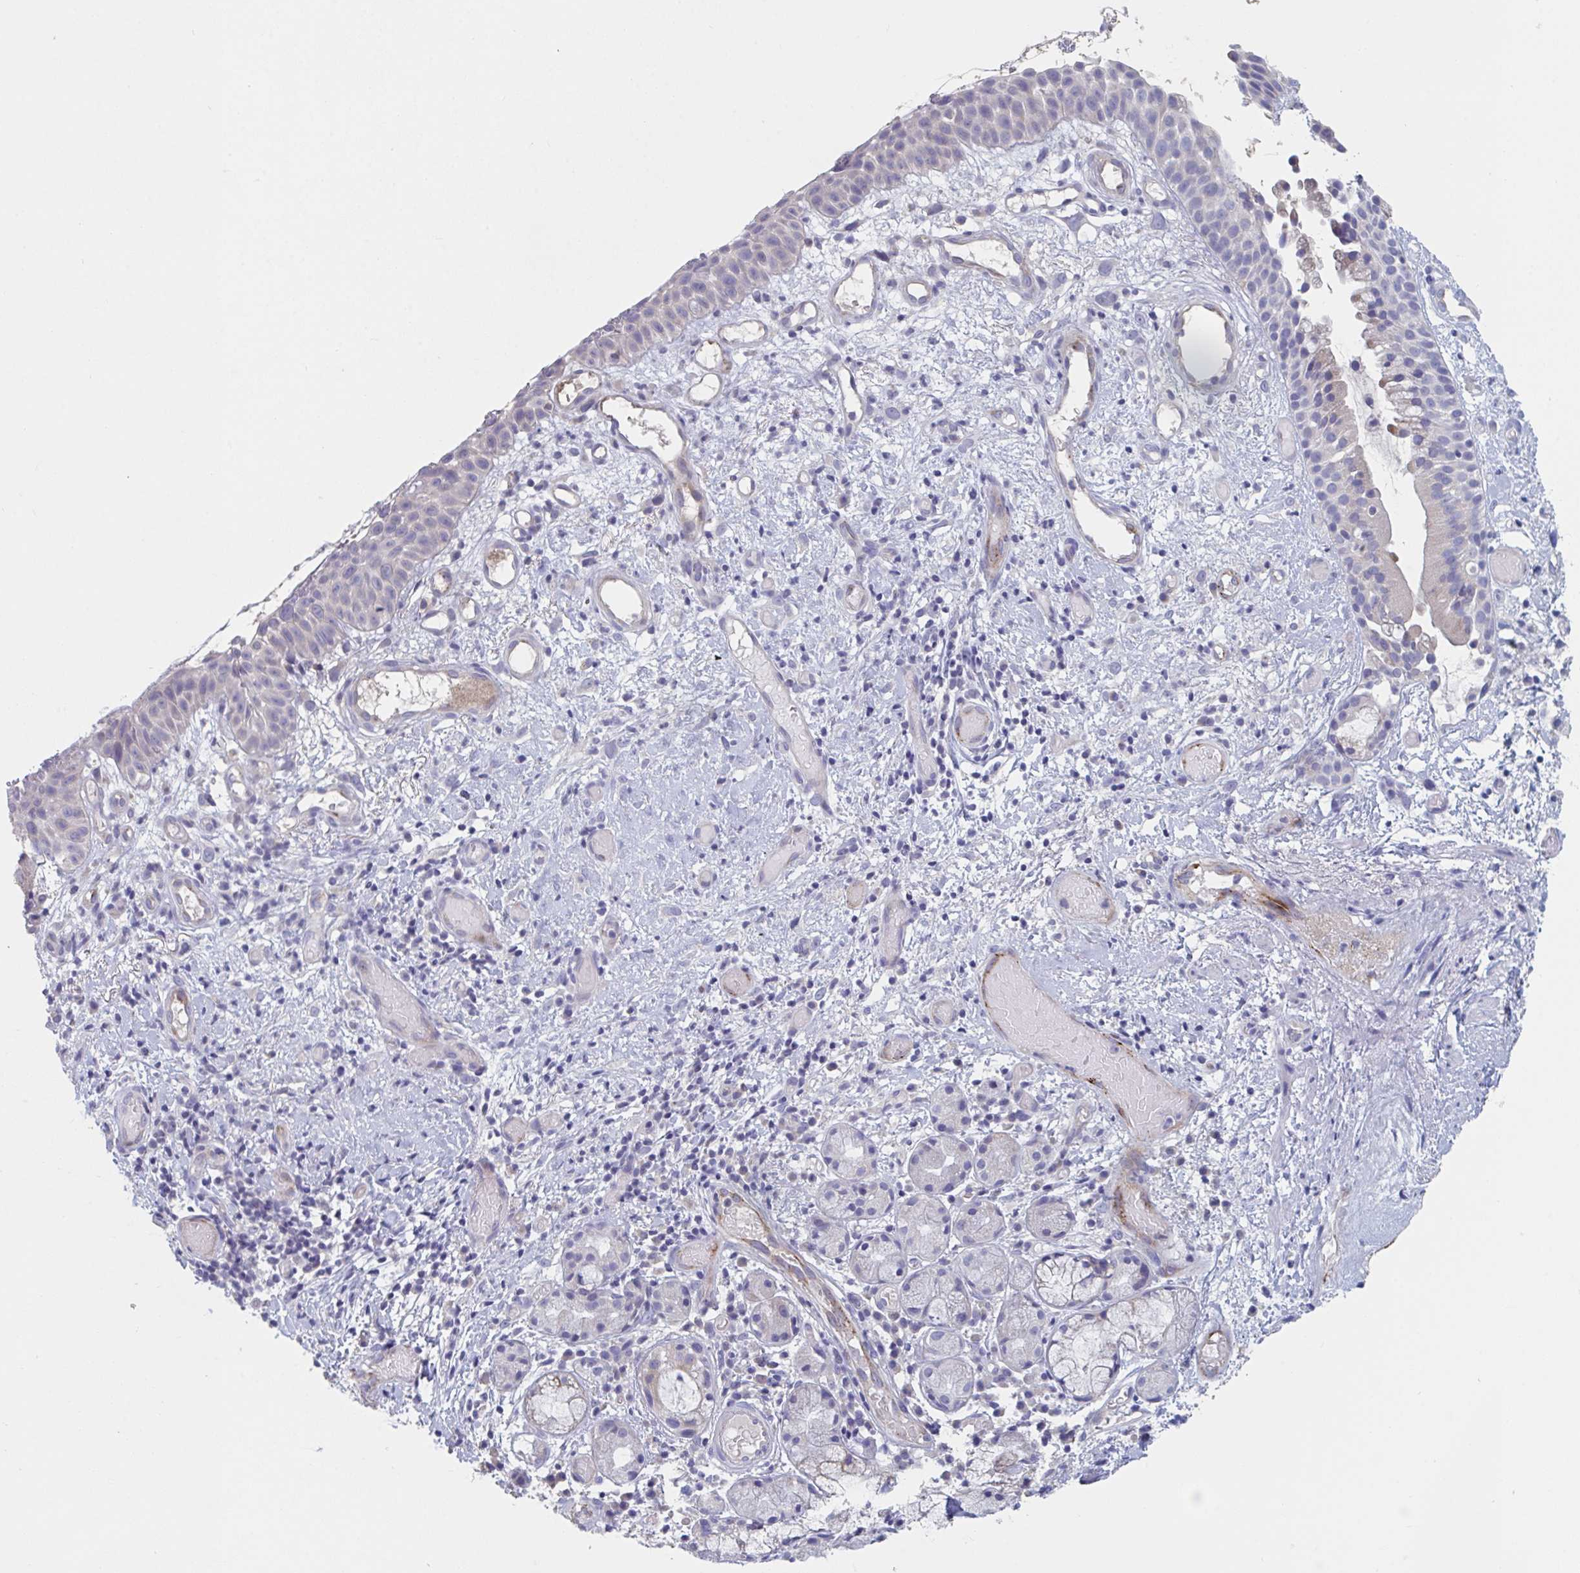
{"staining": {"intensity": "negative", "quantity": "none", "location": "none"}, "tissue": "nasopharynx", "cell_type": "Respiratory epithelial cells", "image_type": "normal", "snomed": [{"axis": "morphology", "description": "Normal tissue, NOS"}, {"axis": "morphology", "description": "Inflammation, NOS"}, {"axis": "topography", "description": "Nasopharynx"}], "caption": "A high-resolution image shows immunohistochemistry staining of benign nasopharynx, which displays no significant positivity in respiratory epithelial cells.", "gene": "ABHD16A", "patient": {"sex": "male", "age": 54}}